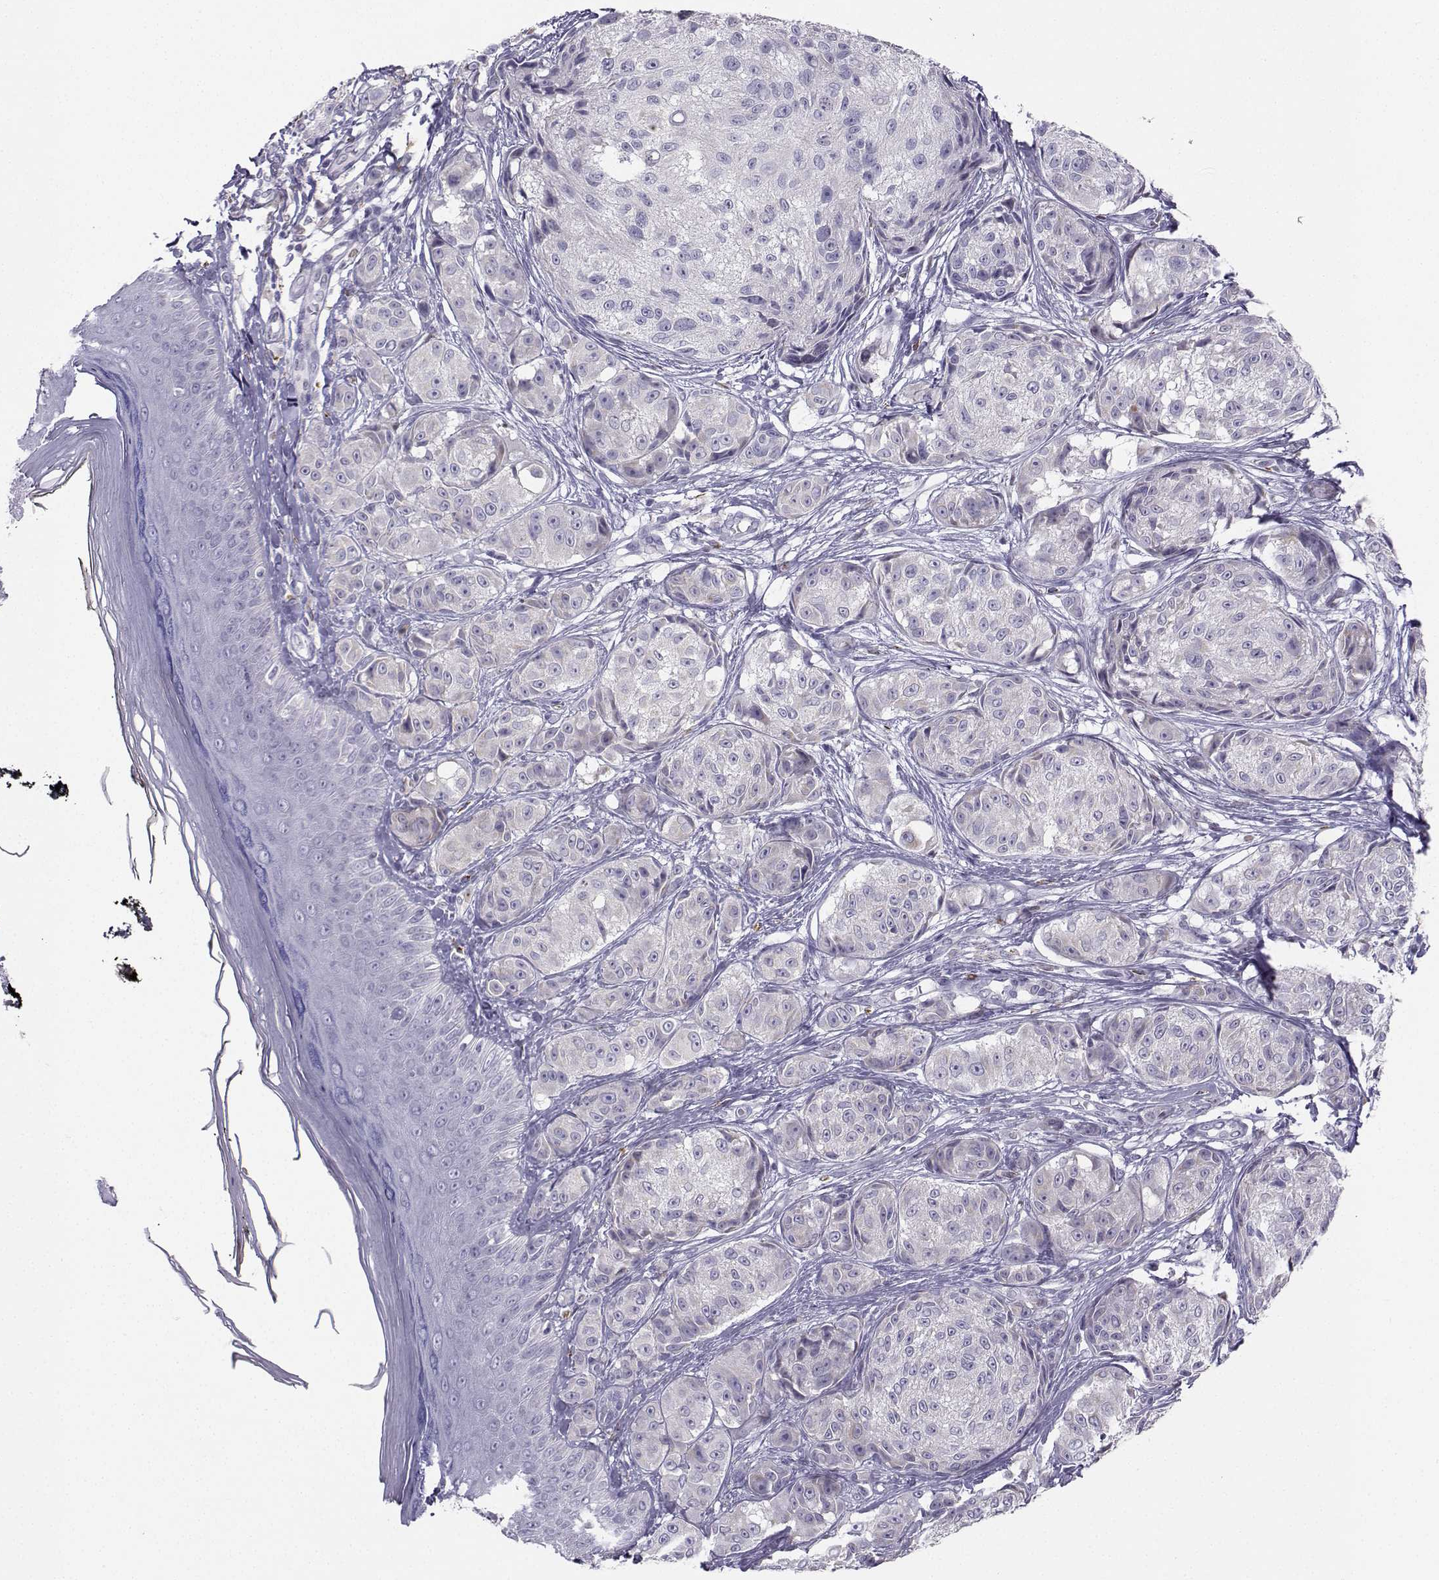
{"staining": {"intensity": "negative", "quantity": "none", "location": "none"}, "tissue": "melanoma", "cell_type": "Tumor cells", "image_type": "cancer", "snomed": [{"axis": "morphology", "description": "Malignant melanoma, NOS"}, {"axis": "topography", "description": "Skin"}], "caption": "IHC photomicrograph of neoplastic tissue: human malignant melanoma stained with DAB (3,3'-diaminobenzidine) reveals no significant protein expression in tumor cells. (DAB immunohistochemistry (IHC) with hematoxylin counter stain).", "gene": "DCLK3", "patient": {"sex": "male", "age": 61}}